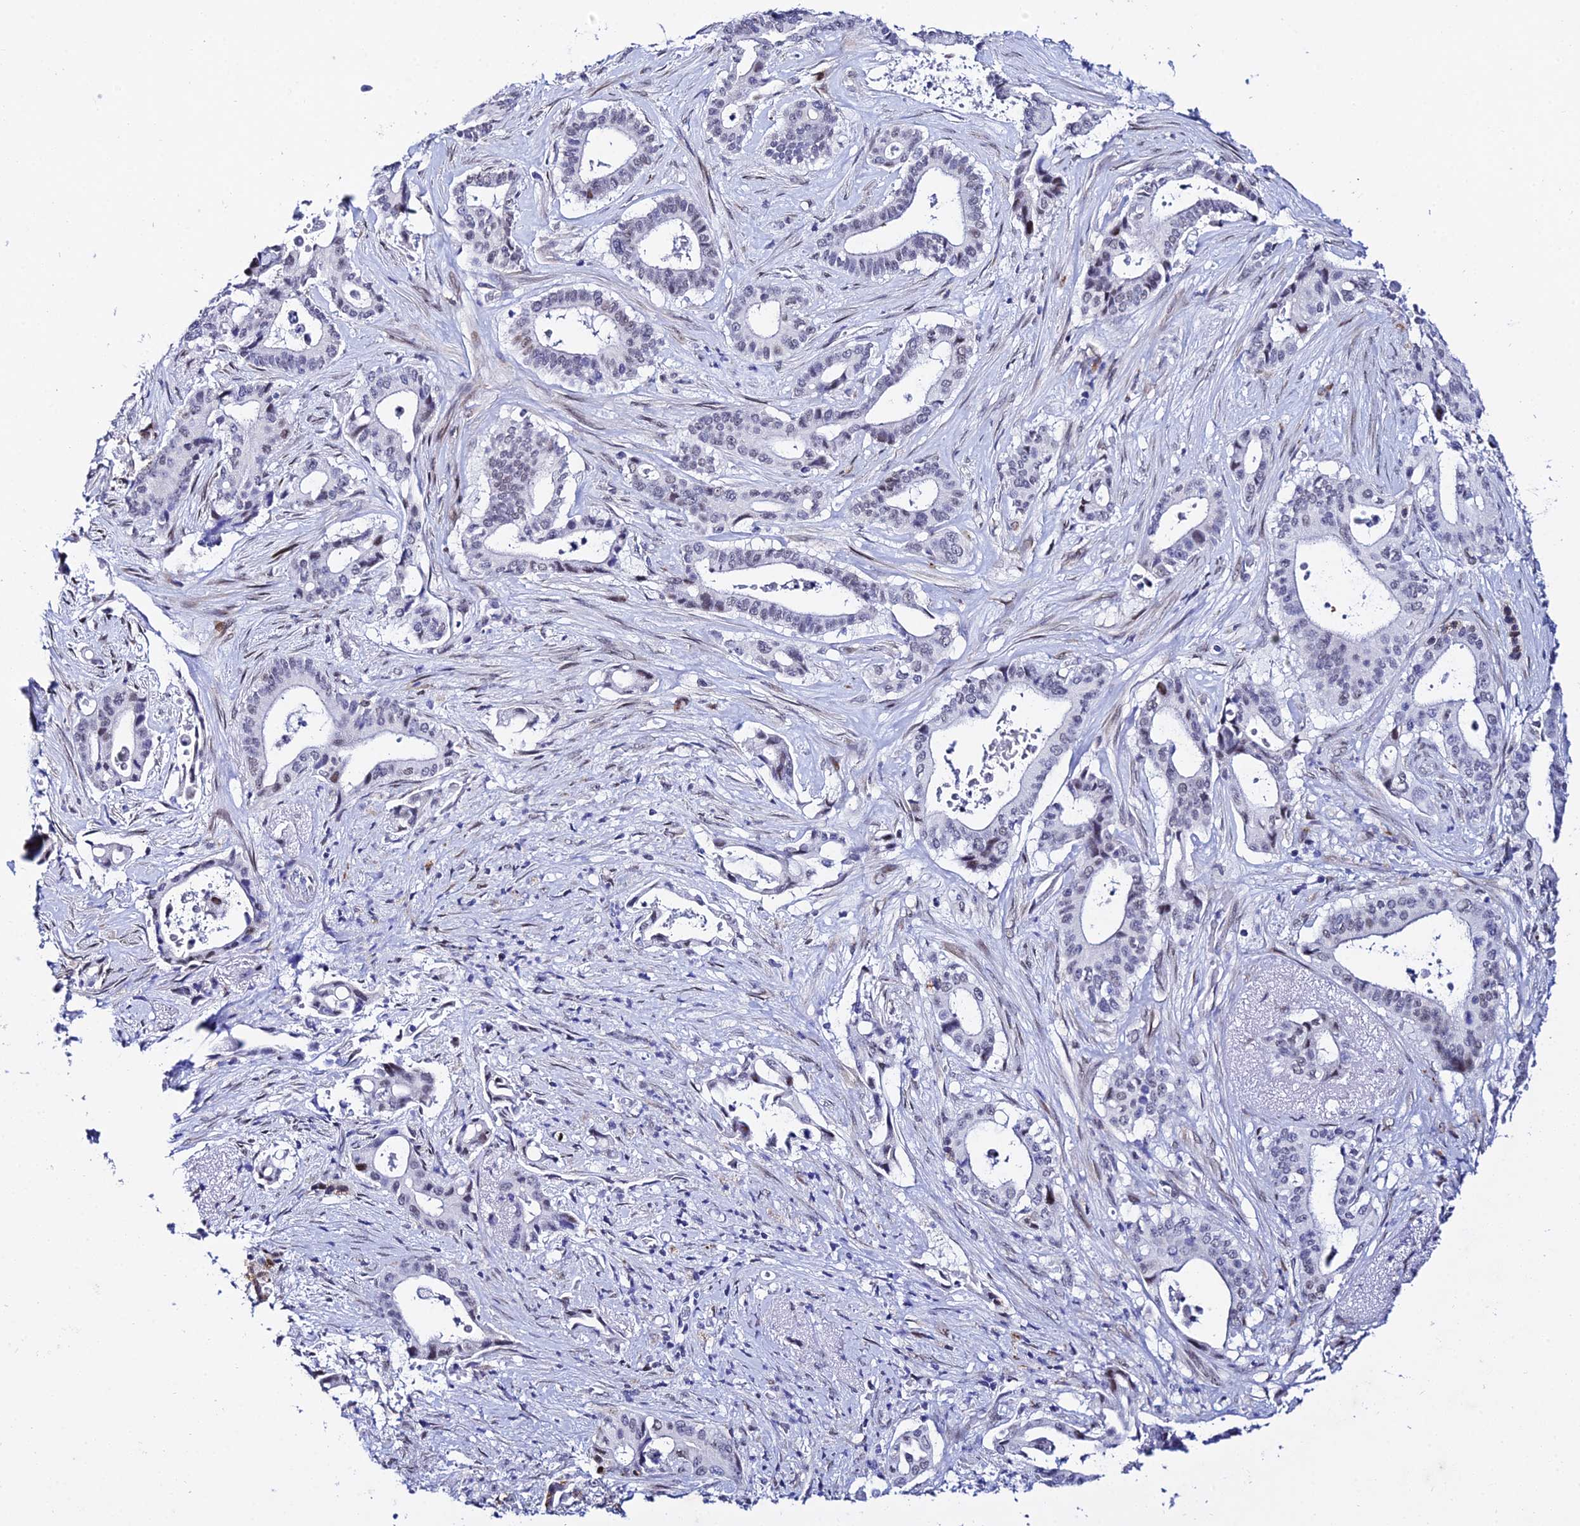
{"staining": {"intensity": "negative", "quantity": "none", "location": "none"}, "tissue": "pancreatic cancer", "cell_type": "Tumor cells", "image_type": "cancer", "snomed": [{"axis": "morphology", "description": "Adenocarcinoma, NOS"}, {"axis": "topography", "description": "Pancreas"}], "caption": "High magnification brightfield microscopy of pancreatic adenocarcinoma stained with DAB (brown) and counterstained with hematoxylin (blue): tumor cells show no significant positivity.", "gene": "POFUT2", "patient": {"sex": "female", "age": 77}}